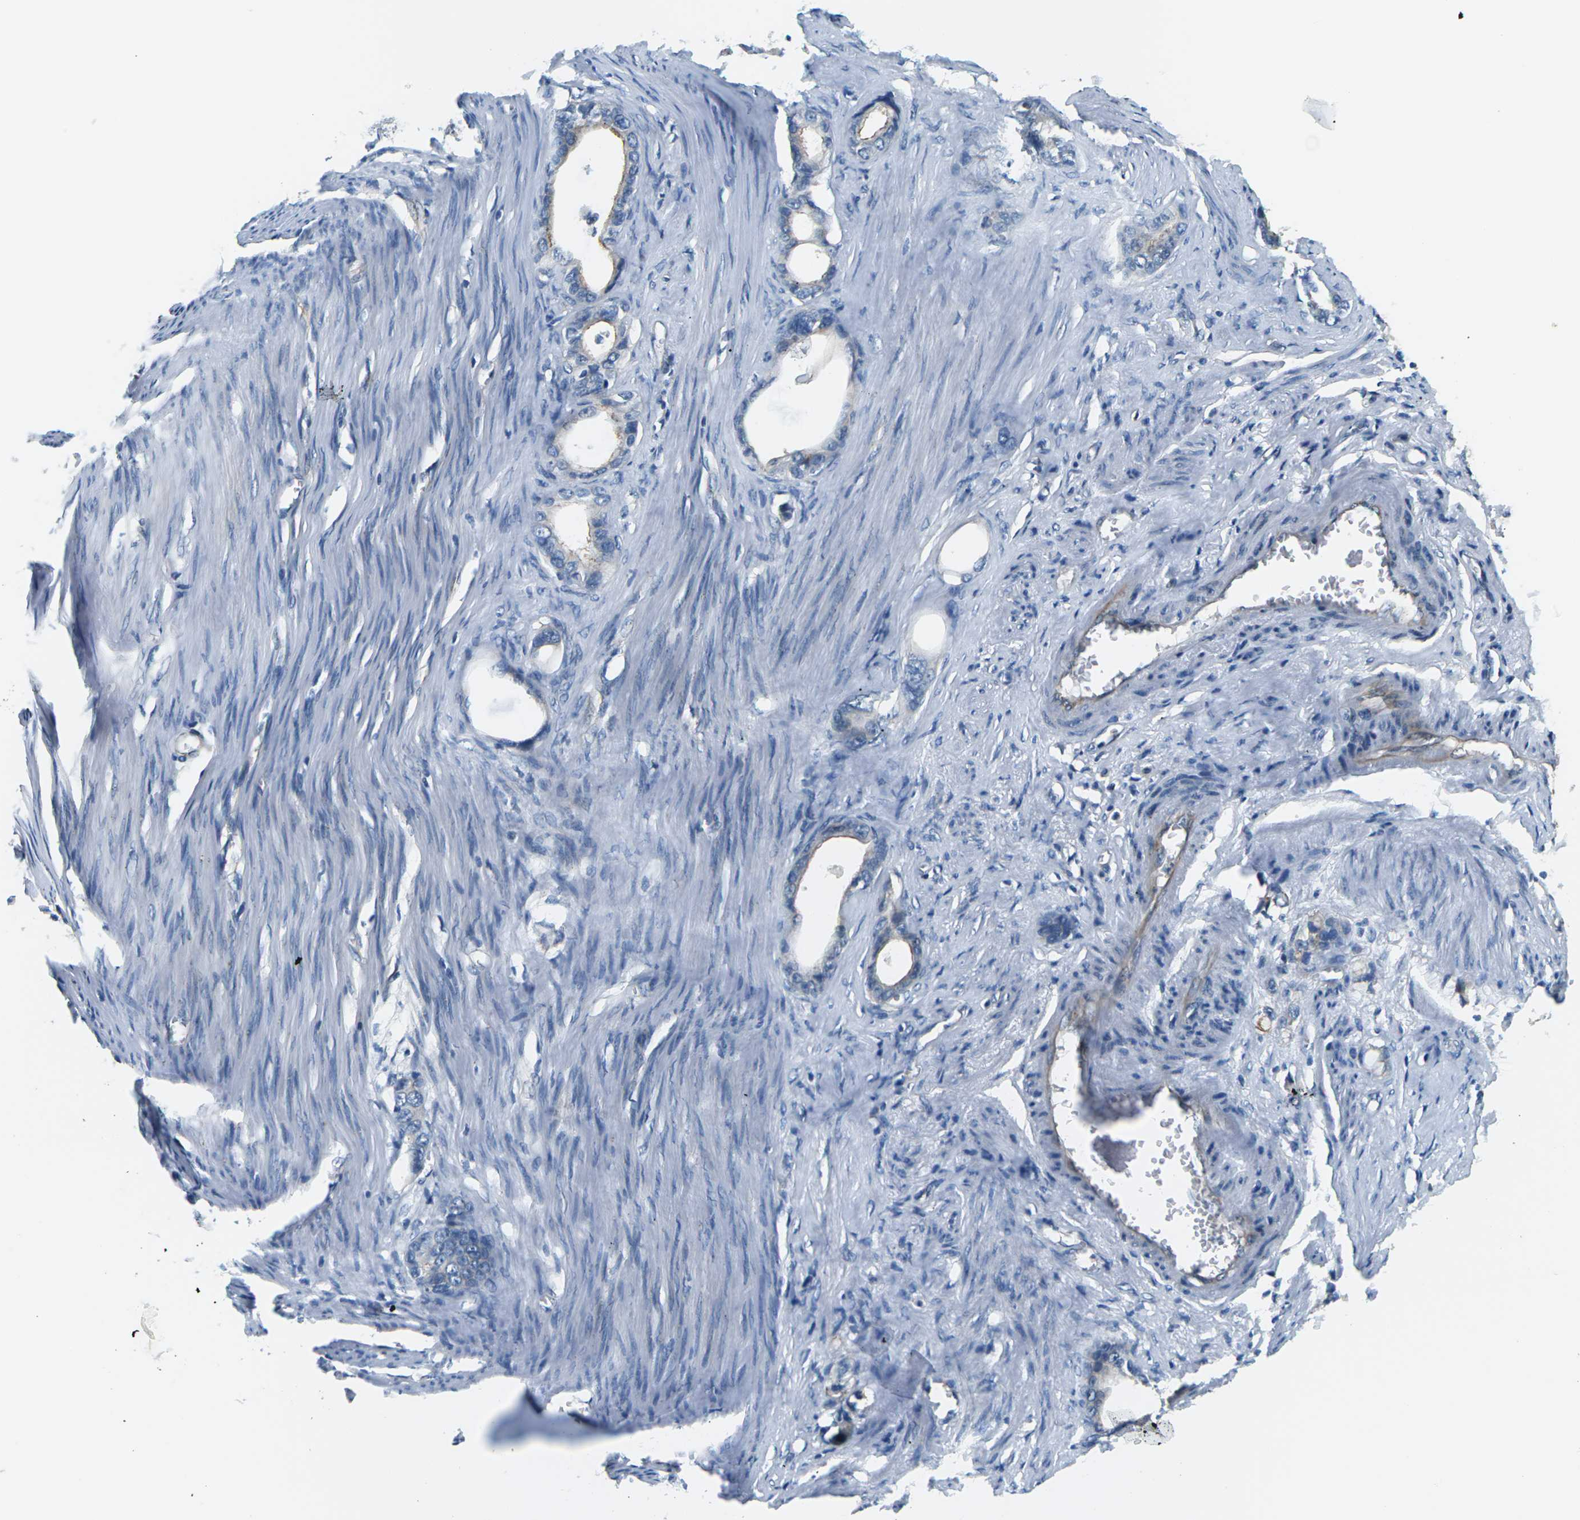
{"staining": {"intensity": "negative", "quantity": "none", "location": "none"}, "tissue": "stomach cancer", "cell_type": "Tumor cells", "image_type": "cancer", "snomed": [{"axis": "morphology", "description": "Adenocarcinoma, NOS"}, {"axis": "topography", "description": "Stomach"}], "caption": "Immunohistochemical staining of human stomach cancer (adenocarcinoma) displays no significant positivity in tumor cells.", "gene": "SLC13A3", "patient": {"sex": "female", "age": 75}}